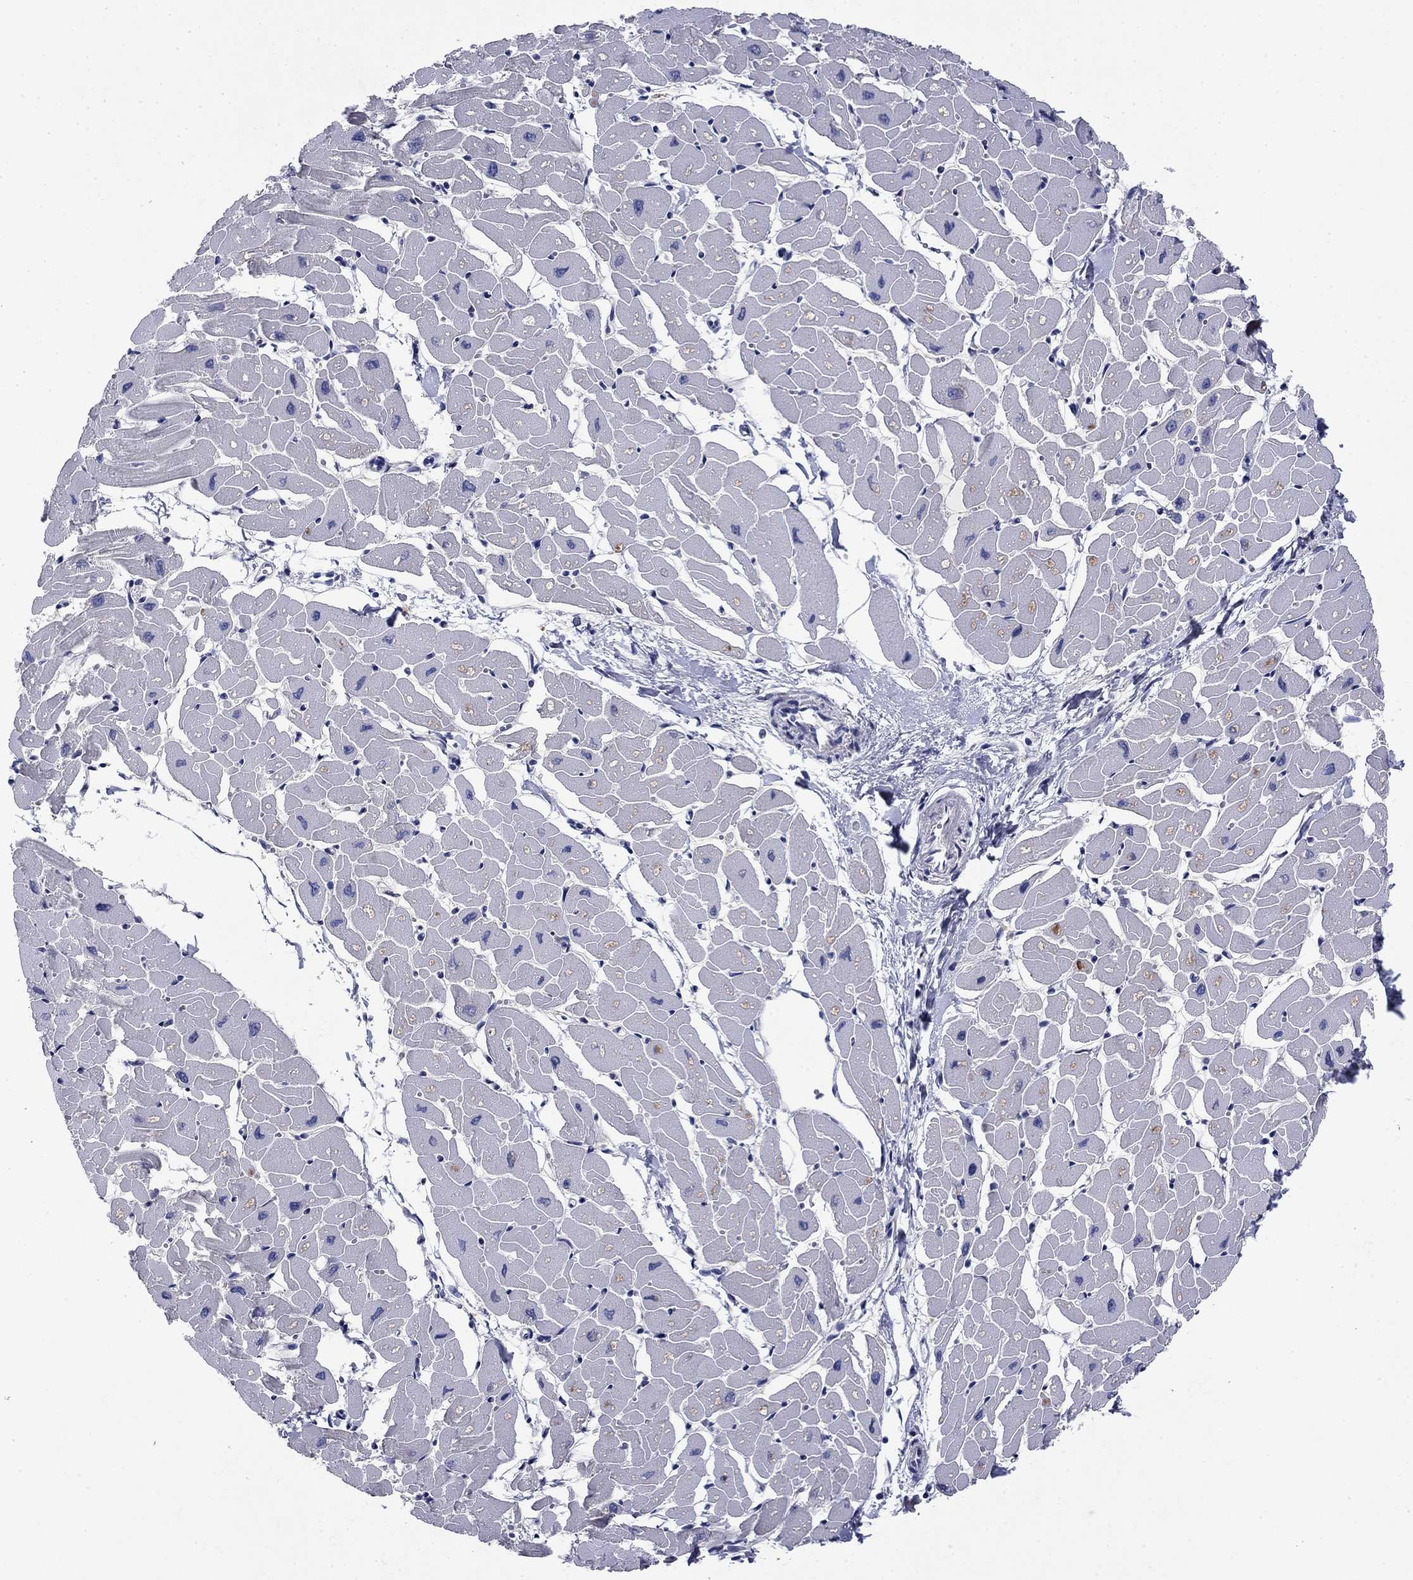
{"staining": {"intensity": "negative", "quantity": "none", "location": "none"}, "tissue": "heart muscle", "cell_type": "Cardiomyocytes", "image_type": "normal", "snomed": [{"axis": "morphology", "description": "Normal tissue, NOS"}, {"axis": "topography", "description": "Heart"}], "caption": "Histopathology image shows no protein staining in cardiomyocytes of normal heart muscle. The staining is performed using DAB brown chromogen with nuclei counter-stained in using hematoxylin.", "gene": "SULT2B1", "patient": {"sex": "male", "age": 57}}